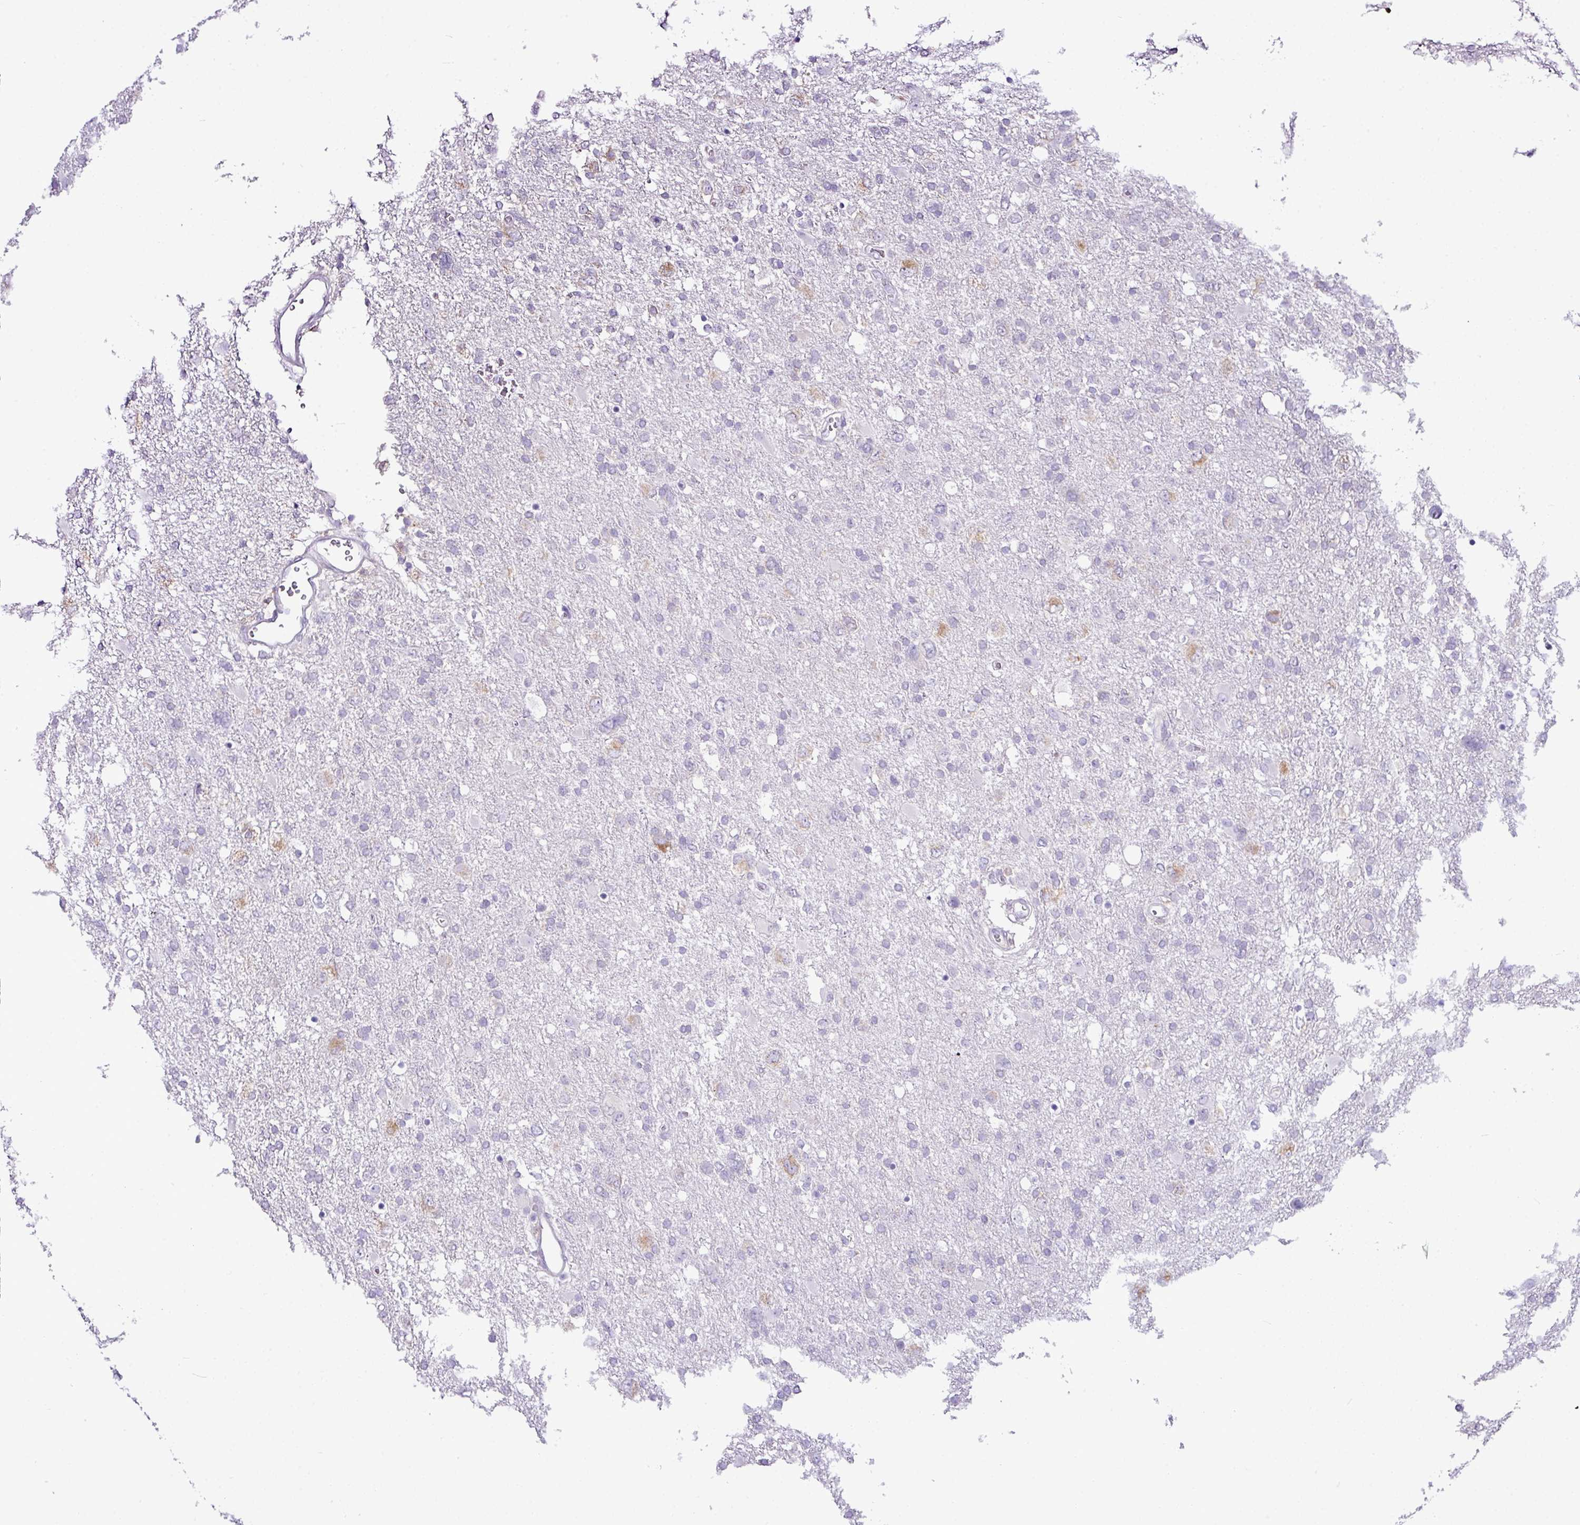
{"staining": {"intensity": "negative", "quantity": "none", "location": "none"}, "tissue": "glioma", "cell_type": "Tumor cells", "image_type": "cancer", "snomed": [{"axis": "morphology", "description": "Glioma, malignant, High grade"}, {"axis": "topography", "description": "Brain"}], "caption": "High-grade glioma (malignant) was stained to show a protein in brown. There is no significant expression in tumor cells.", "gene": "RGS21", "patient": {"sex": "male", "age": 61}}